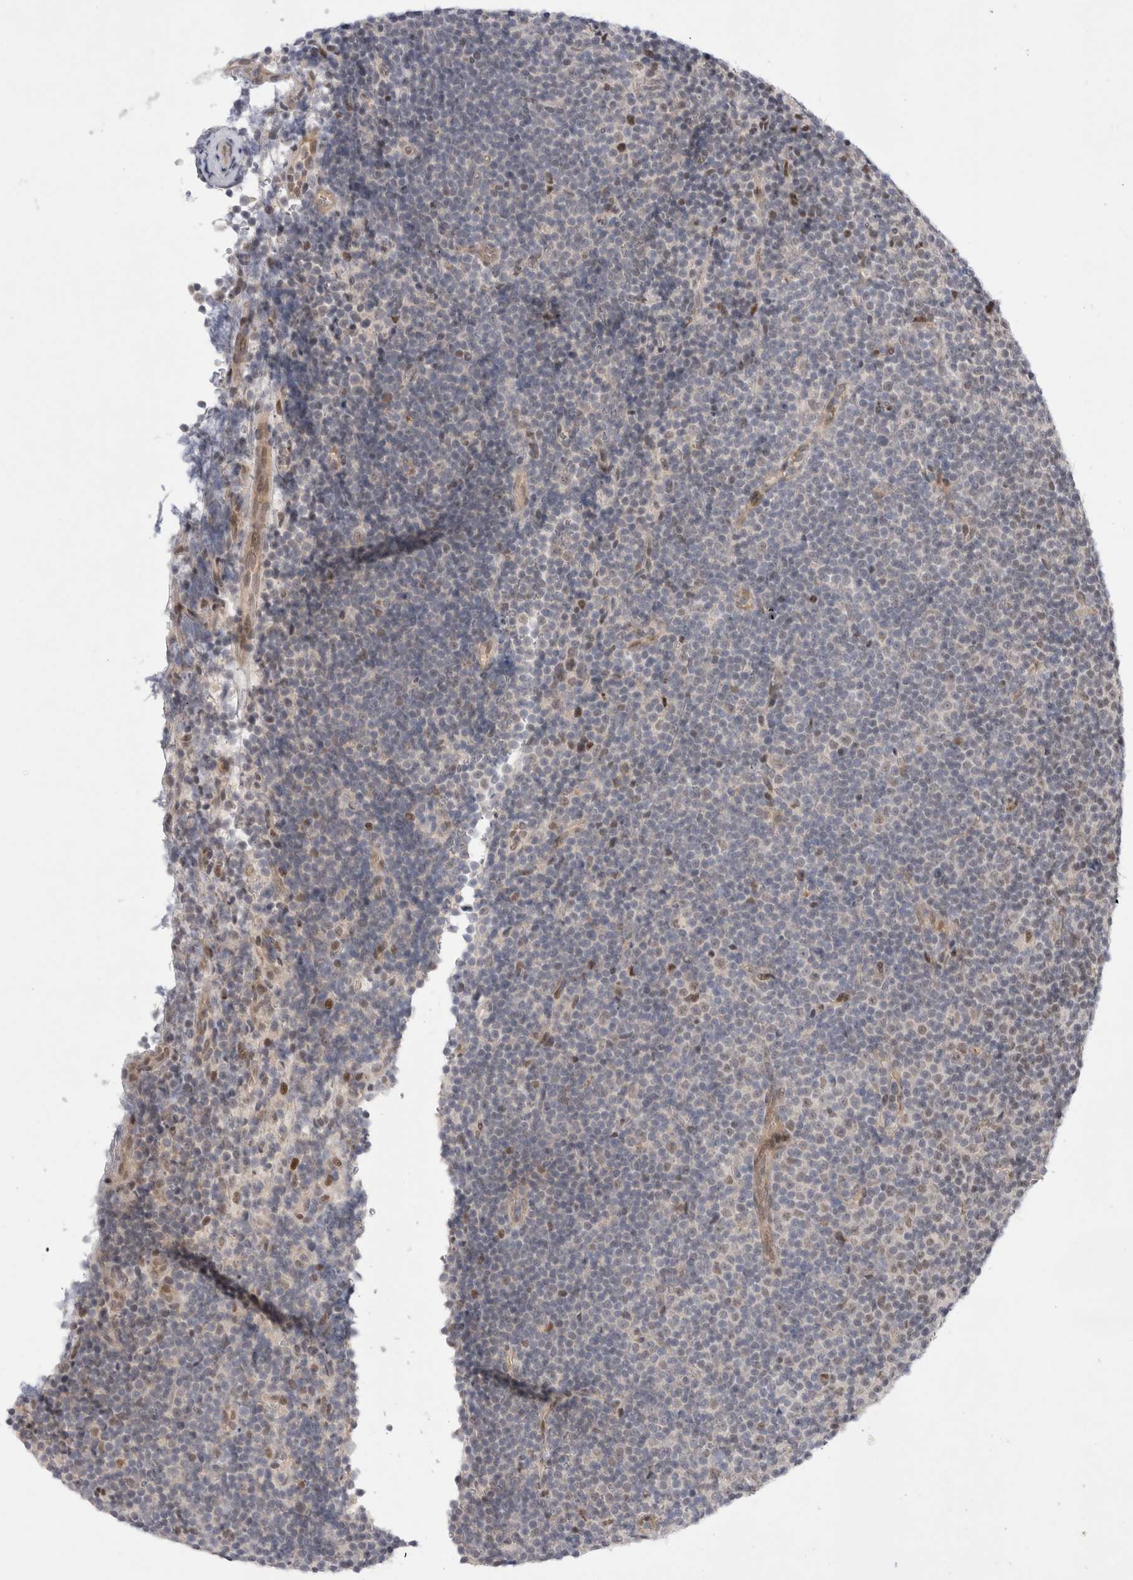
{"staining": {"intensity": "moderate", "quantity": "<25%", "location": "nuclear"}, "tissue": "lymphoma", "cell_type": "Tumor cells", "image_type": "cancer", "snomed": [{"axis": "morphology", "description": "Malignant lymphoma, non-Hodgkin's type, Low grade"}, {"axis": "topography", "description": "Lymph node"}], "caption": "An image of low-grade malignant lymphoma, non-Hodgkin's type stained for a protein reveals moderate nuclear brown staining in tumor cells.", "gene": "WIPF2", "patient": {"sex": "female", "age": 67}}